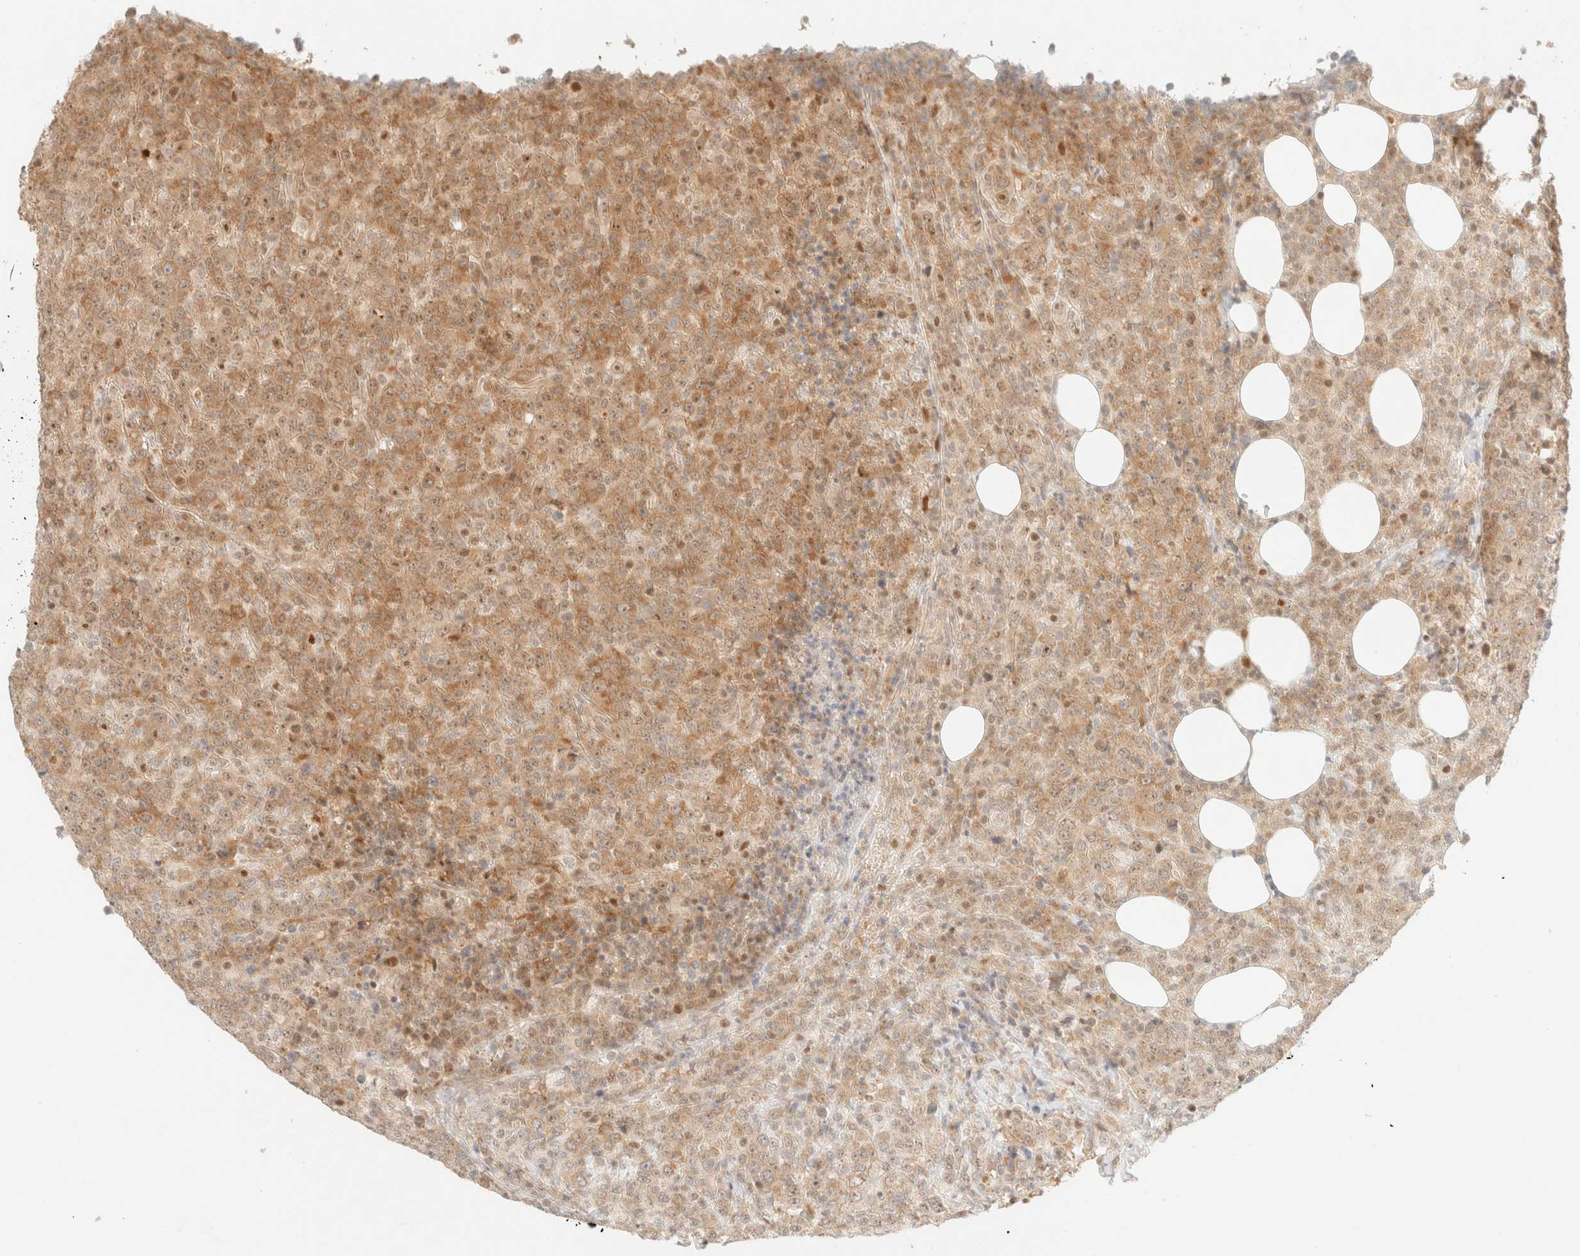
{"staining": {"intensity": "moderate", "quantity": ">75%", "location": "cytoplasmic/membranous,nuclear"}, "tissue": "lymphoma", "cell_type": "Tumor cells", "image_type": "cancer", "snomed": [{"axis": "morphology", "description": "Malignant lymphoma, non-Hodgkin's type, High grade"}, {"axis": "topography", "description": "Lymph node"}], "caption": "Protein expression by IHC demonstrates moderate cytoplasmic/membranous and nuclear positivity in about >75% of tumor cells in lymphoma. (IHC, brightfield microscopy, high magnification).", "gene": "TSR1", "patient": {"sex": "male", "age": 13}}